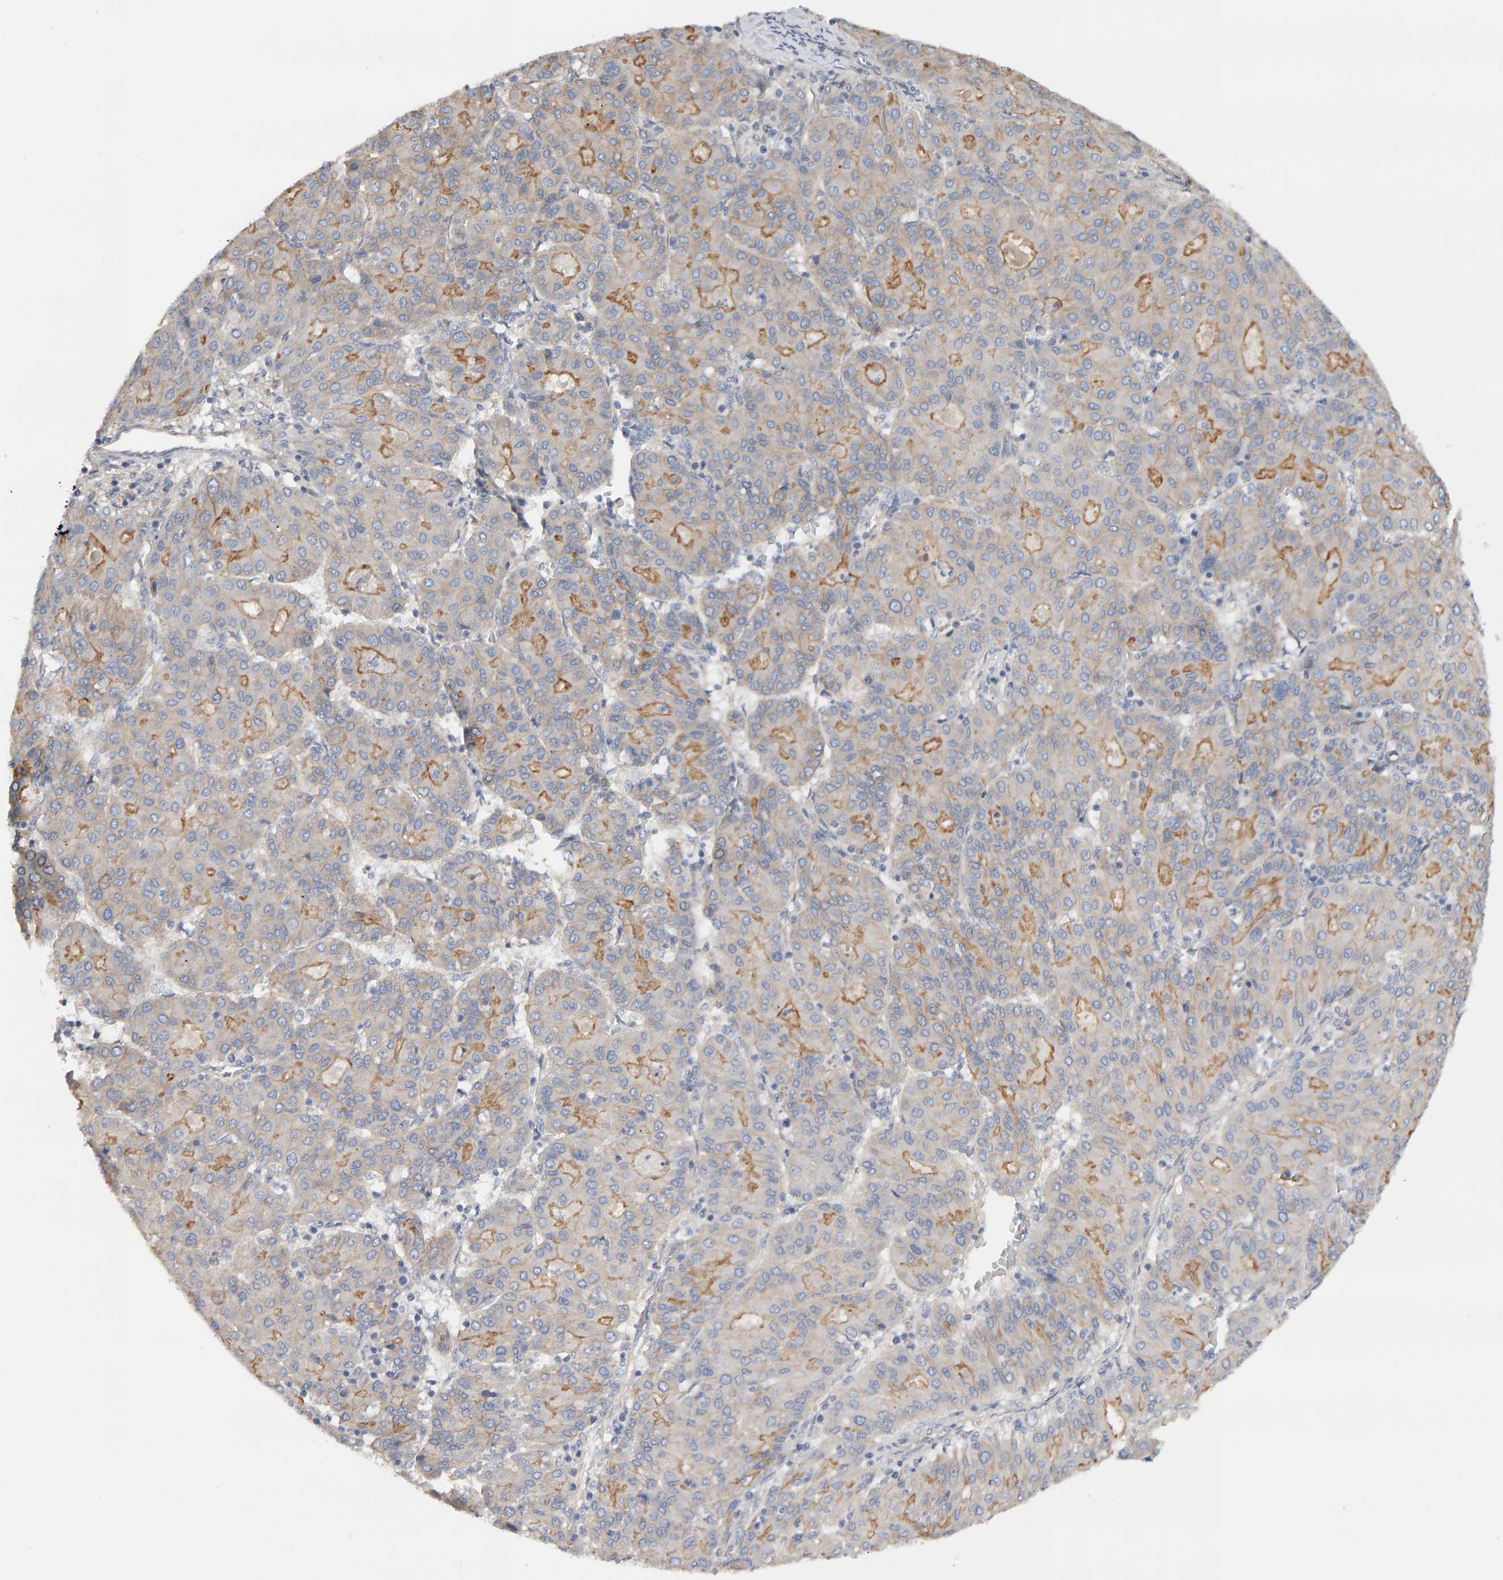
{"staining": {"intensity": "moderate", "quantity": "<25%", "location": "cytoplasmic/membranous"}, "tissue": "liver cancer", "cell_type": "Tumor cells", "image_type": "cancer", "snomed": [{"axis": "morphology", "description": "Carcinoma, Hepatocellular, NOS"}, {"axis": "topography", "description": "Liver"}], "caption": "A brown stain highlights moderate cytoplasmic/membranous expression of a protein in human liver cancer (hepatocellular carcinoma) tumor cells.", "gene": "PPP1R16A", "patient": {"sex": "male", "age": 65}}